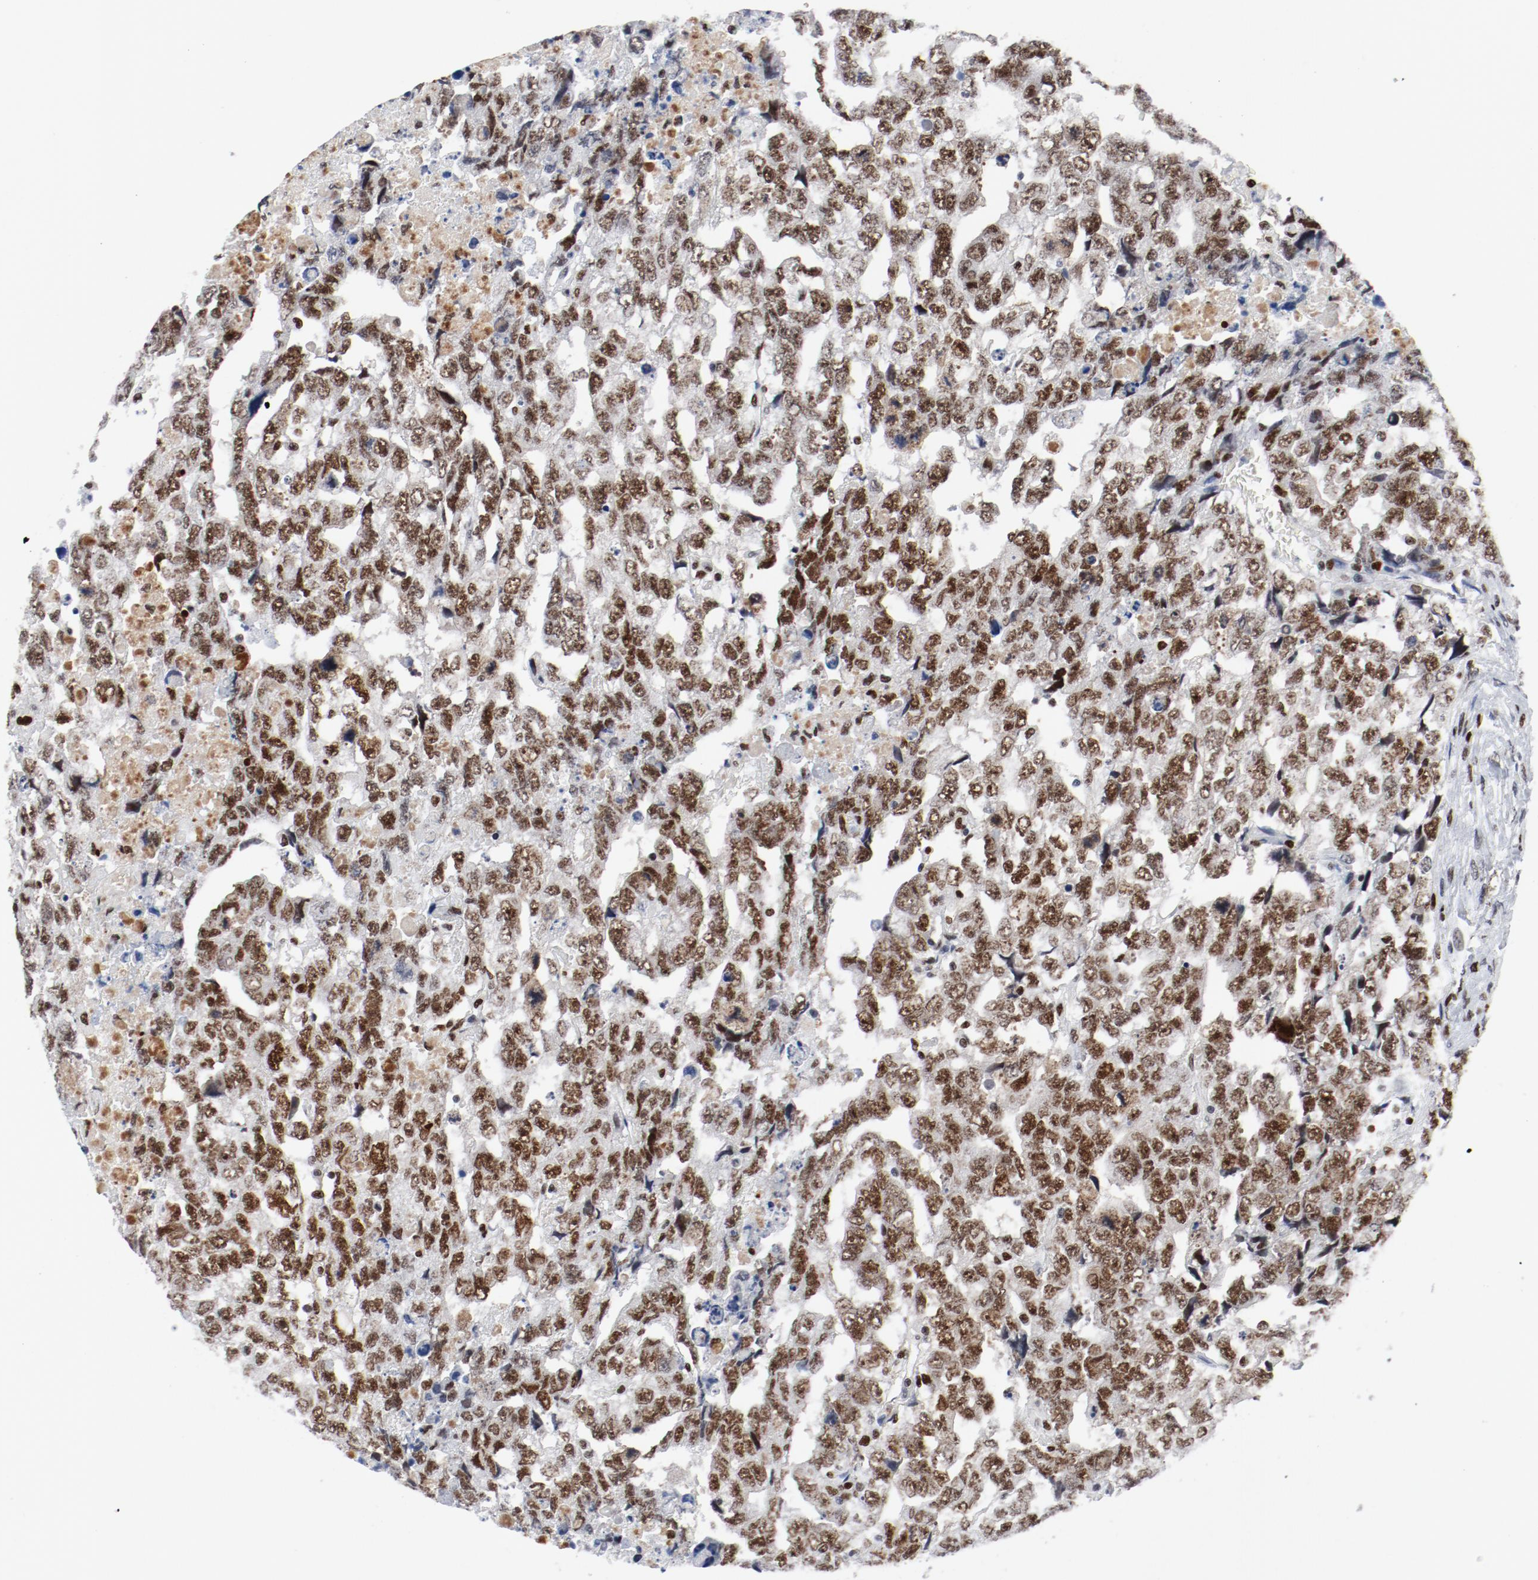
{"staining": {"intensity": "moderate", "quantity": ">75%", "location": "cytoplasmic/membranous,nuclear"}, "tissue": "testis cancer", "cell_type": "Tumor cells", "image_type": "cancer", "snomed": [{"axis": "morphology", "description": "Carcinoma, Embryonal, NOS"}, {"axis": "topography", "description": "Testis"}], "caption": "Human testis cancer (embryonal carcinoma) stained for a protein (brown) displays moderate cytoplasmic/membranous and nuclear positive expression in approximately >75% of tumor cells.", "gene": "POLD1", "patient": {"sex": "male", "age": 36}}